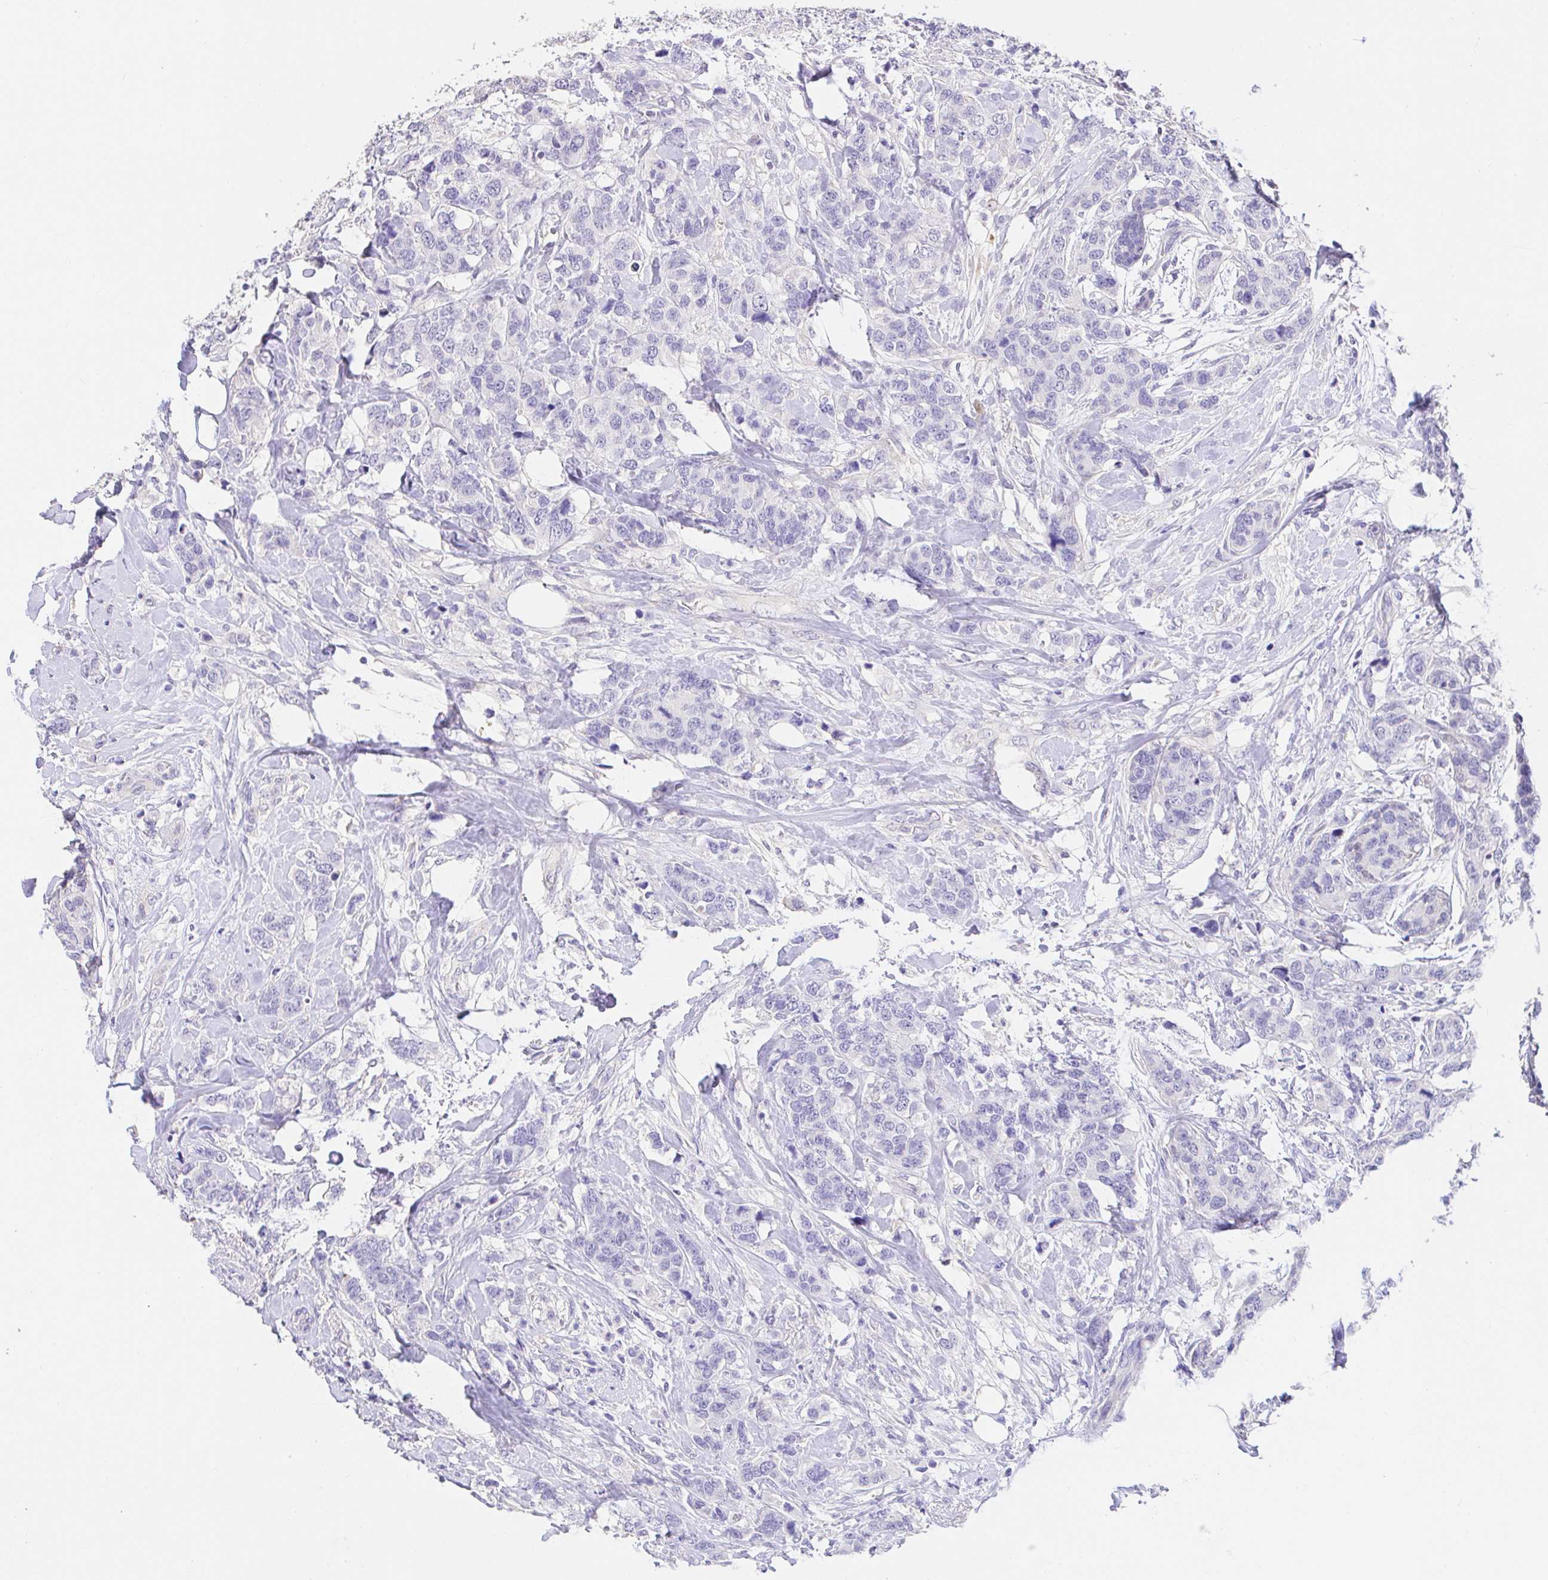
{"staining": {"intensity": "negative", "quantity": "none", "location": "none"}, "tissue": "breast cancer", "cell_type": "Tumor cells", "image_type": "cancer", "snomed": [{"axis": "morphology", "description": "Lobular carcinoma"}, {"axis": "topography", "description": "Breast"}], "caption": "The histopathology image reveals no staining of tumor cells in breast lobular carcinoma. The staining was performed using DAB to visualize the protein expression in brown, while the nuclei were stained in blue with hematoxylin (Magnification: 20x).", "gene": "CDO1", "patient": {"sex": "female", "age": 59}}